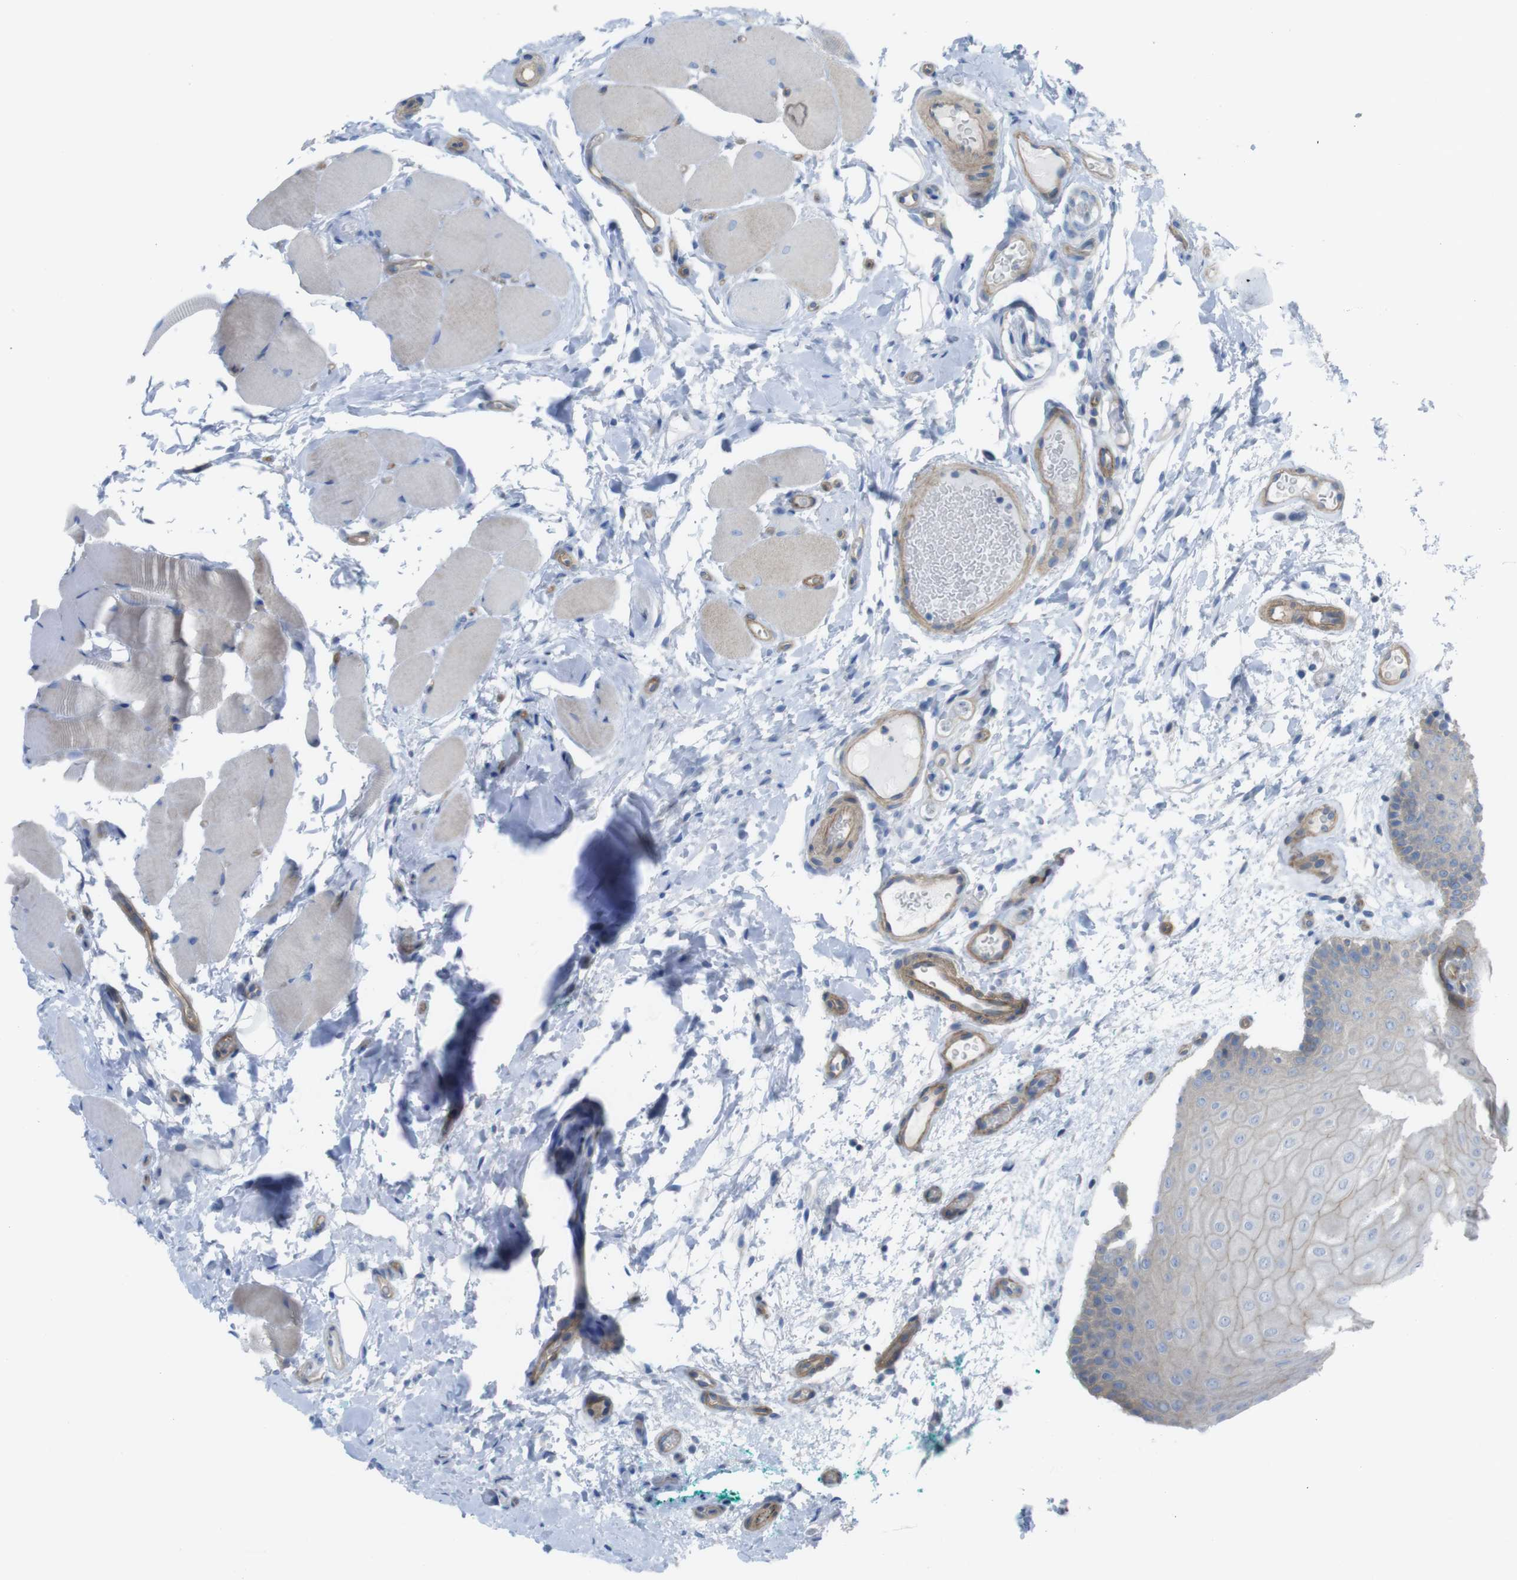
{"staining": {"intensity": "weak", "quantity": "<25%", "location": "cytoplasmic/membranous"}, "tissue": "oral mucosa", "cell_type": "Squamous epithelial cells", "image_type": "normal", "snomed": [{"axis": "morphology", "description": "Normal tissue, NOS"}, {"axis": "topography", "description": "Skeletal muscle"}, {"axis": "topography", "description": "Oral tissue"}], "caption": "The histopathology image demonstrates no staining of squamous epithelial cells in benign oral mucosa.", "gene": "PREX2", "patient": {"sex": "male", "age": 58}}